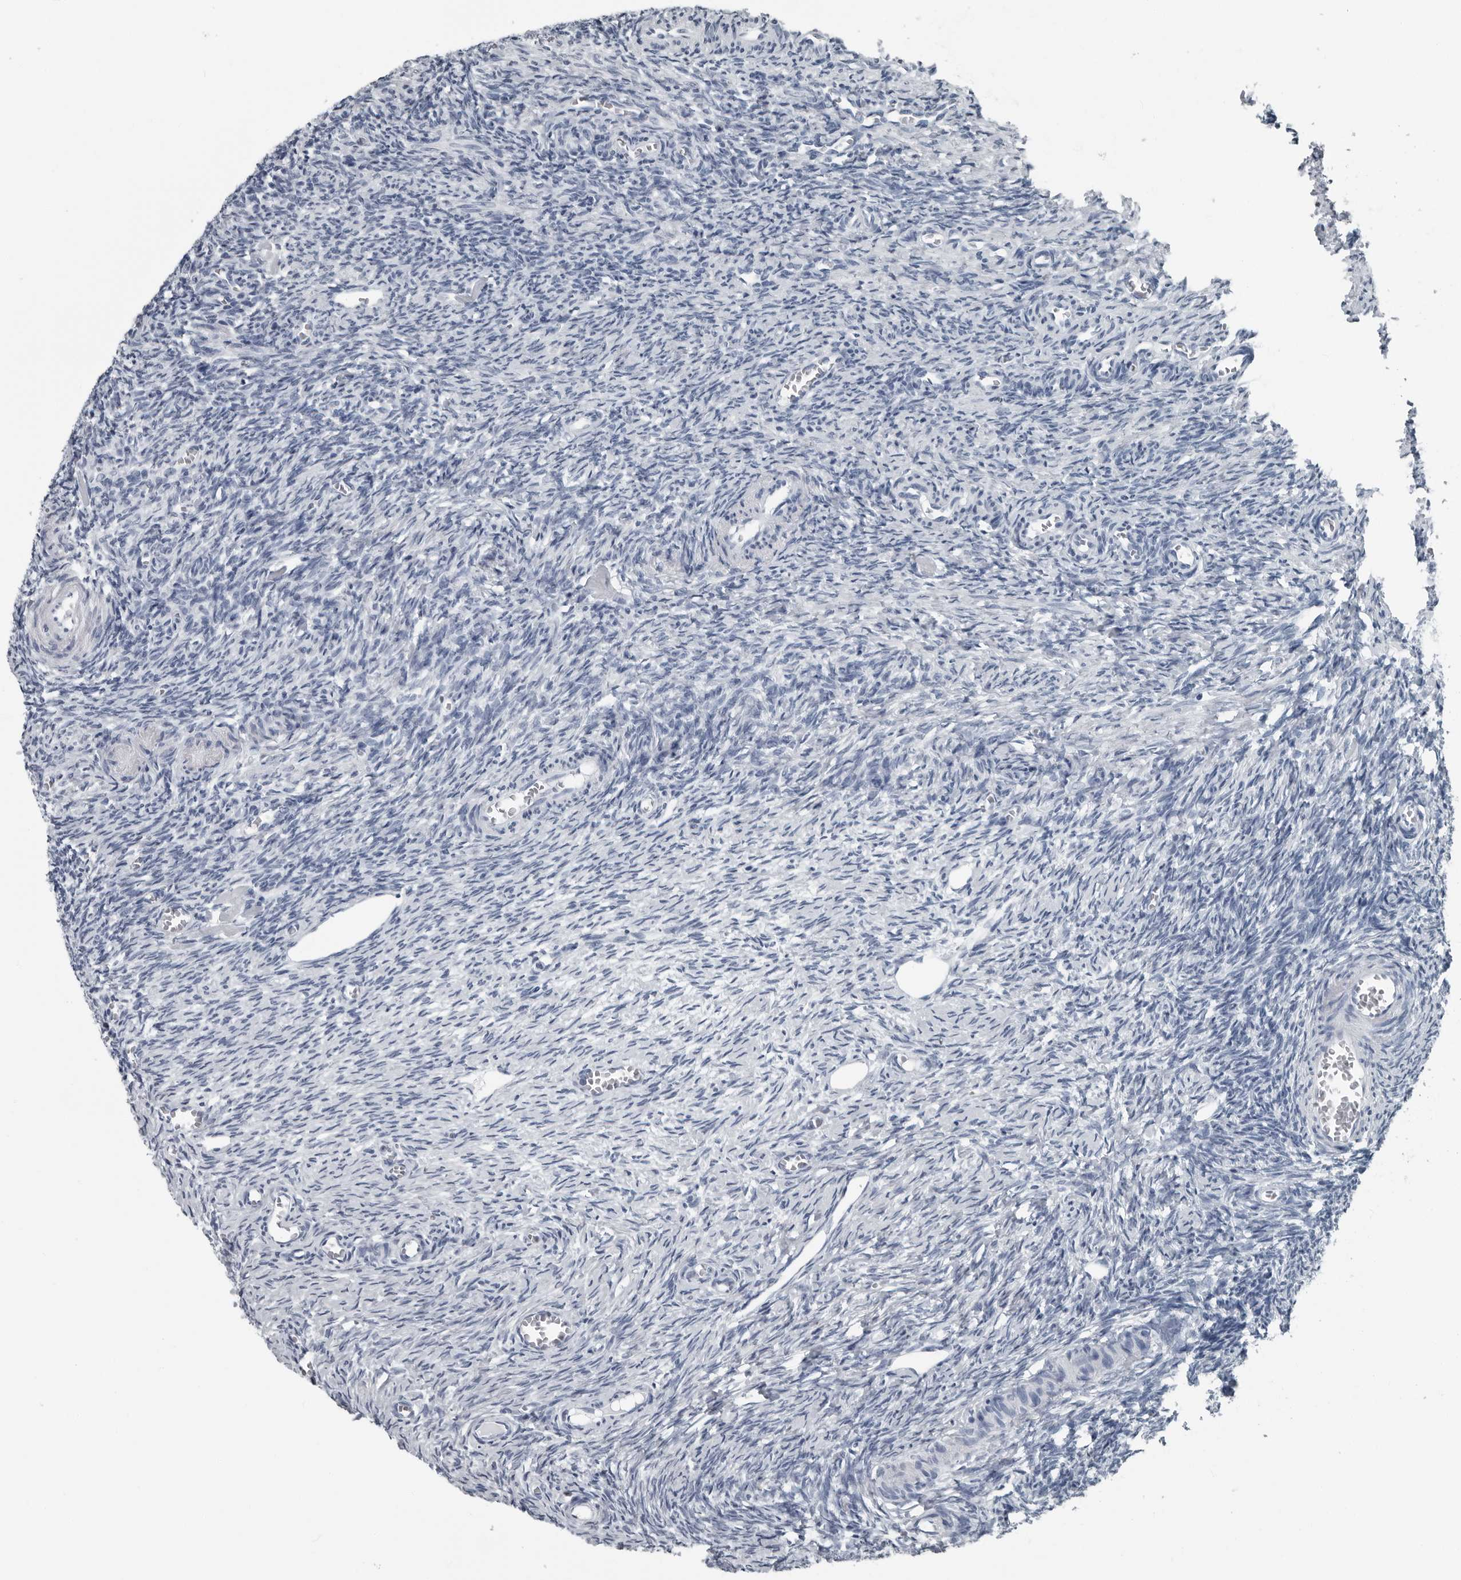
{"staining": {"intensity": "negative", "quantity": "none", "location": "none"}, "tissue": "ovary", "cell_type": "Ovarian stroma cells", "image_type": "normal", "snomed": [{"axis": "morphology", "description": "Normal tissue, NOS"}, {"axis": "topography", "description": "Ovary"}], "caption": "IHC micrograph of benign human ovary stained for a protein (brown), which shows no expression in ovarian stroma cells.", "gene": "PRSS1", "patient": {"sex": "female", "age": 27}}